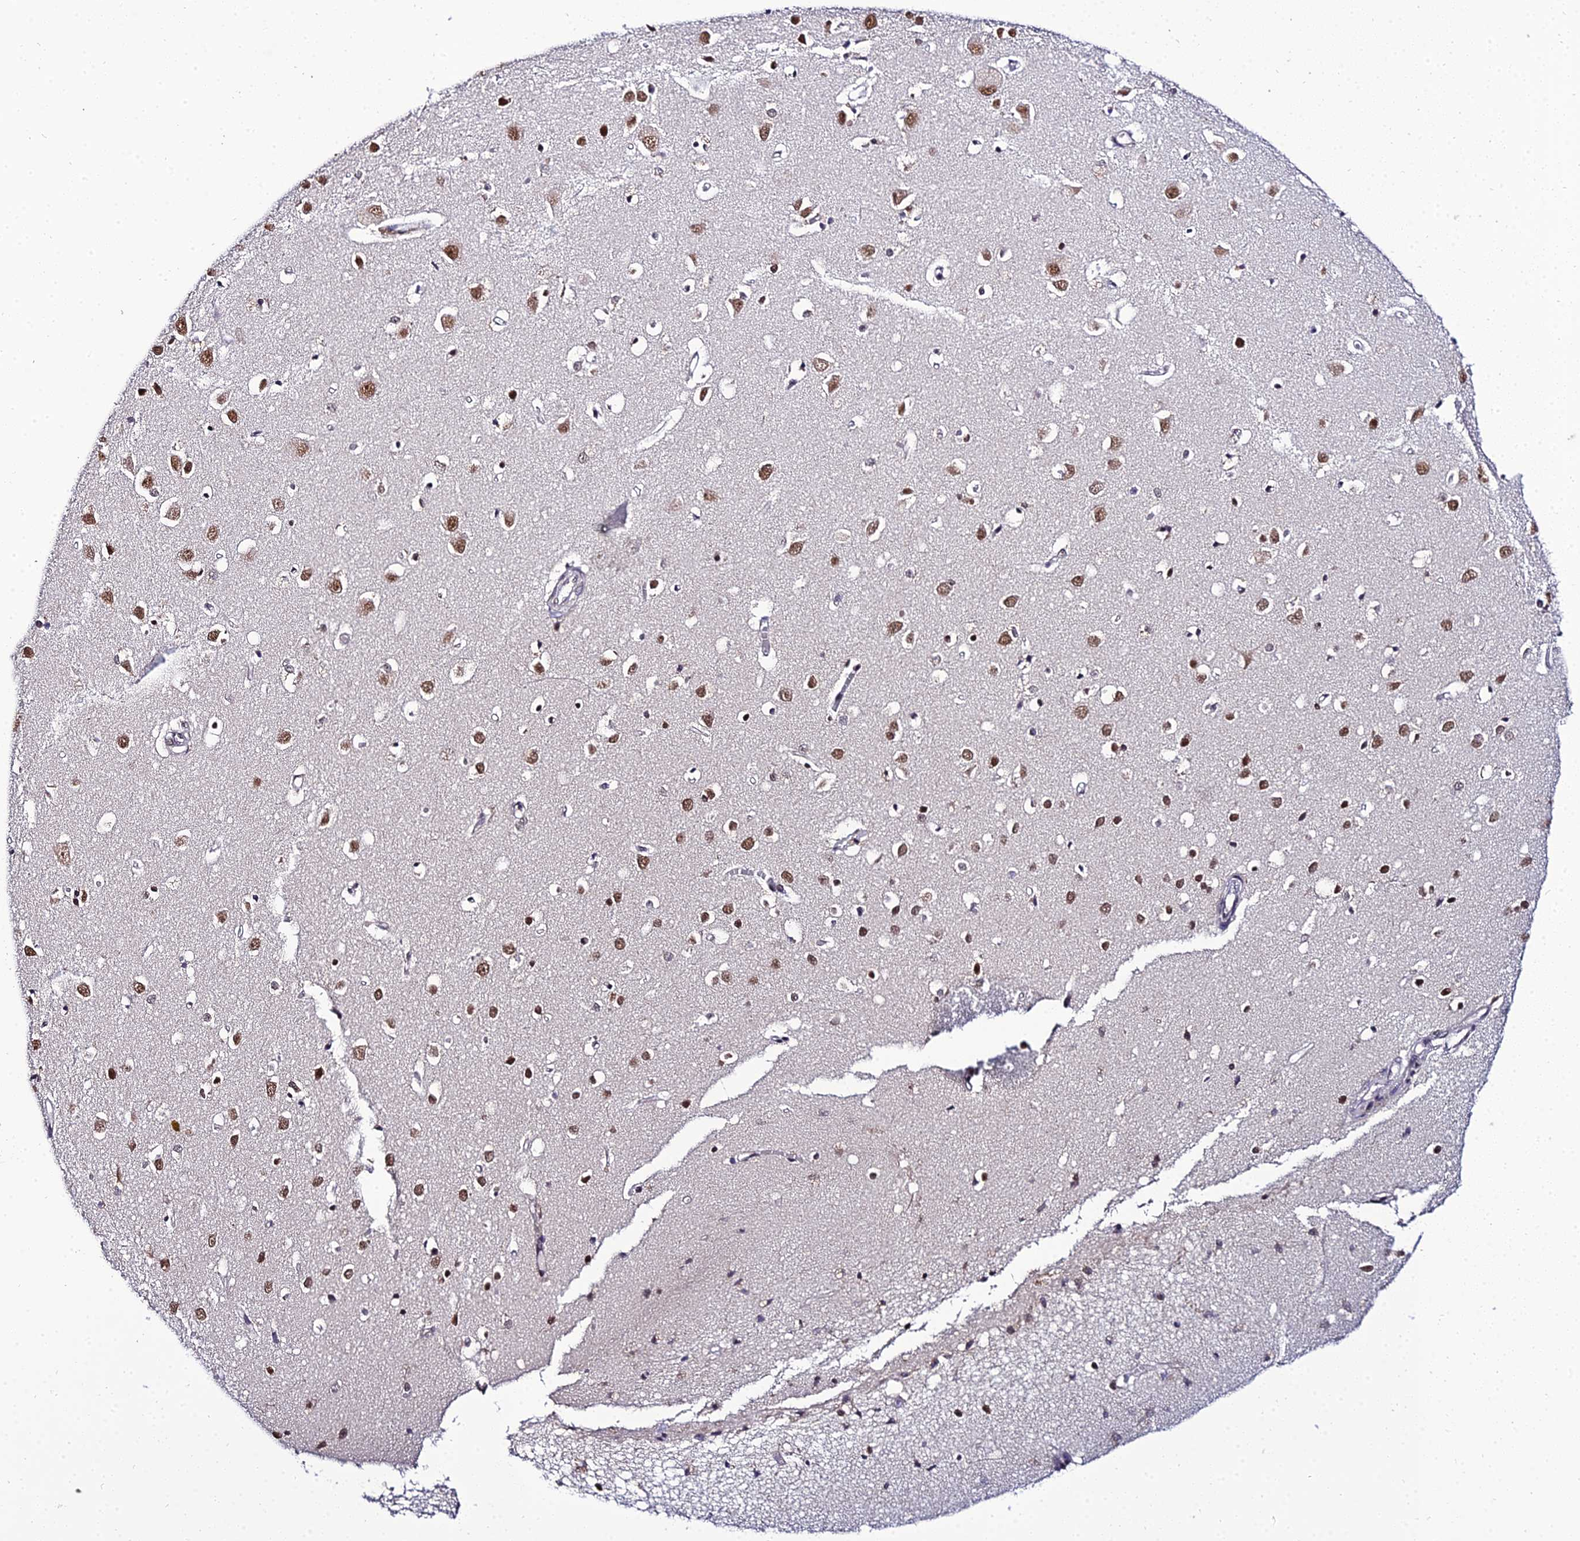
{"staining": {"intensity": "moderate", "quantity": "<25%", "location": "cytoplasmic/membranous,nuclear"}, "tissue": "cerebral cortex", "cell_type": "Endothelial cells", "image_type": "normal", "snomed": [{"axis": "morphology", "description": "Normal tissue, NOS"}, {"axis": "topography", "description": "Cerebral cortex"}], "caption": "DAB (3,3'-diaminobenzidine) immunohistochemical staining of unremarkable cerebral cortex displays moderate cytoplasmic/membranous,nuclear protein positivity in approximately <25% of endothelial cells. (DAB (3,3'-diaminobenzidine) IHC, brown staining for protein, blue staining for nuclei).", "gene": "EXOSC3", "patient": {"sex": "female", "age": 64}}